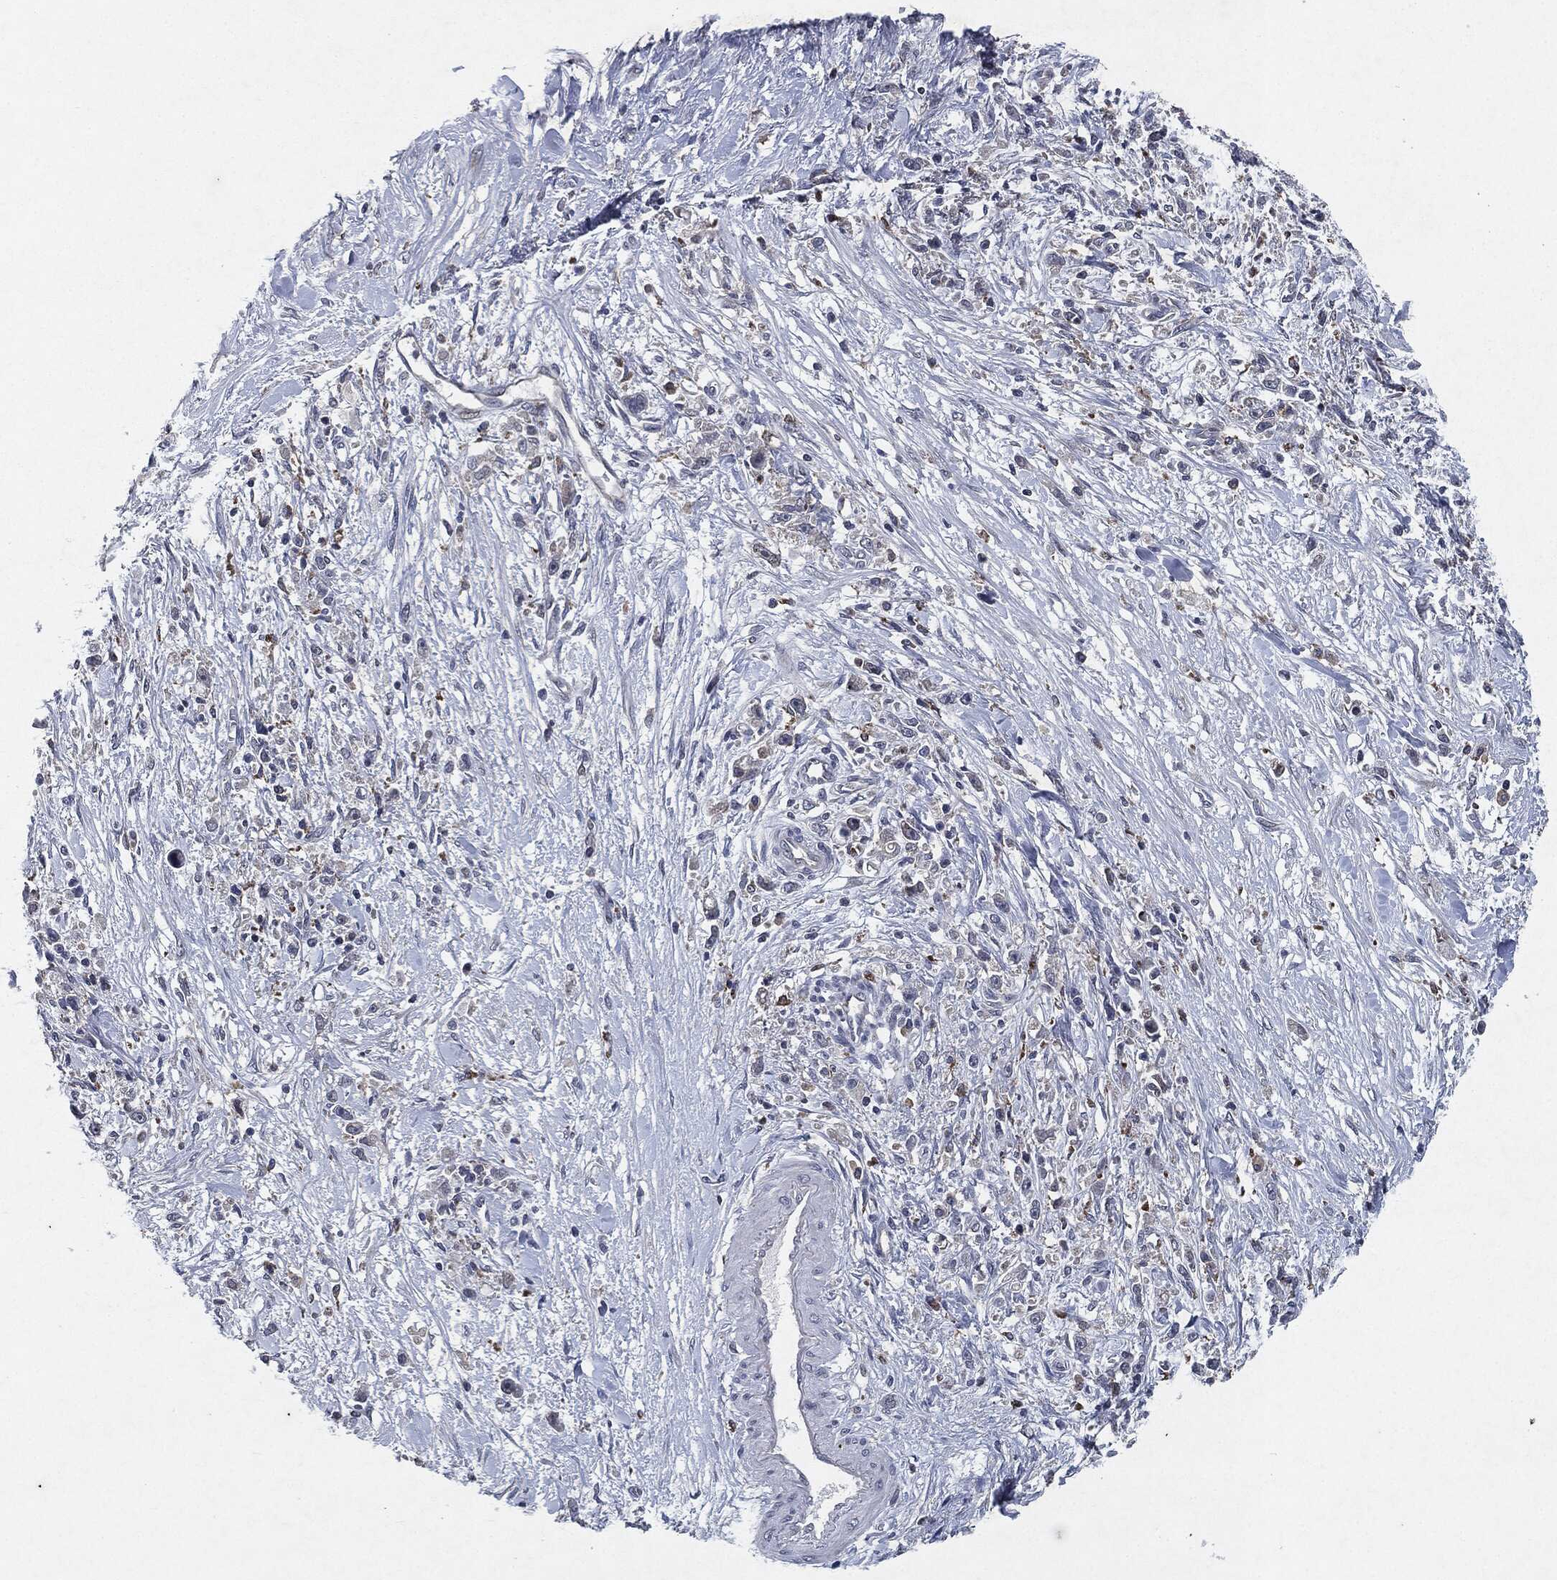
{"staining": {"intensity": "negative", "quantity": "none", "location": "none"}, "tissue": "stomach cancer", "cell_type": "Tumor cells", "image_type": "cancer", "snomed": [{"axis": "morphology", "description": "Adenocarcinoma, NOS"}, {"axis": "topography", "description": "Stomach"}], "caption": "An immunohistochemistry histopathology image of adenocarcinoma (stomach) is shown. There is no staining in tumor cells of adenocarcinoma (stomach). (DAB IHC, high magnification).", "gene": "SLC31A2", "patient": {"sex": "female", "age": 59}}